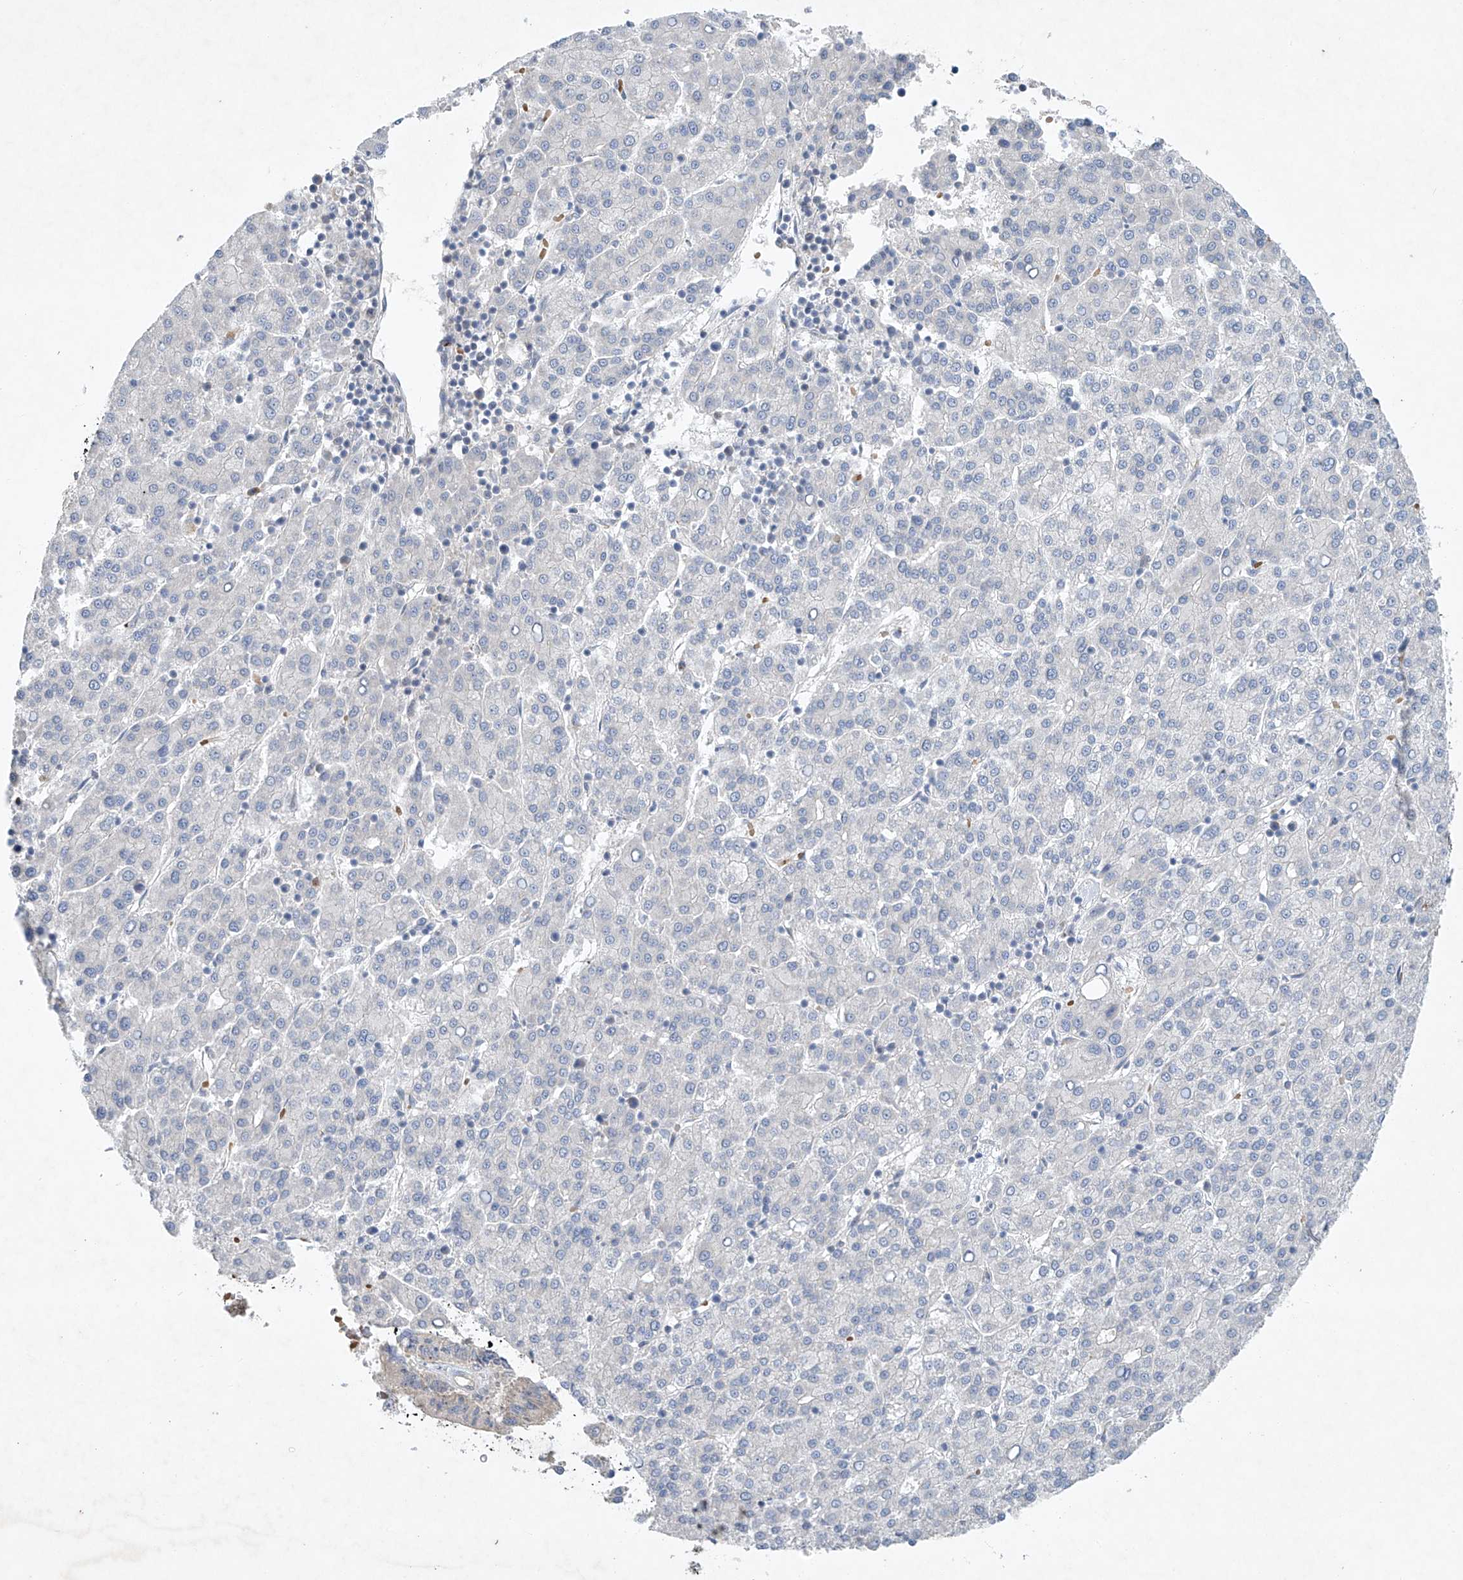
{"staining": {"intensity": "negative", "quantity": "none", "location": "none"}, "tissue": "liver cancer", "cell_type": "Tumor cells", "image_type": "cancer", "snomed": [{"axis": "morphology", "description": "Carcinoma, Hepatocellular, NOS"}, {"axis": "topography", "description": "Liver"}], "caption": "Tumor cells are negative for protein expression in human liver hepatocellular carcinoma.", "gene": "TJAP1", "patient": {"sex": "female", "age": 58}}